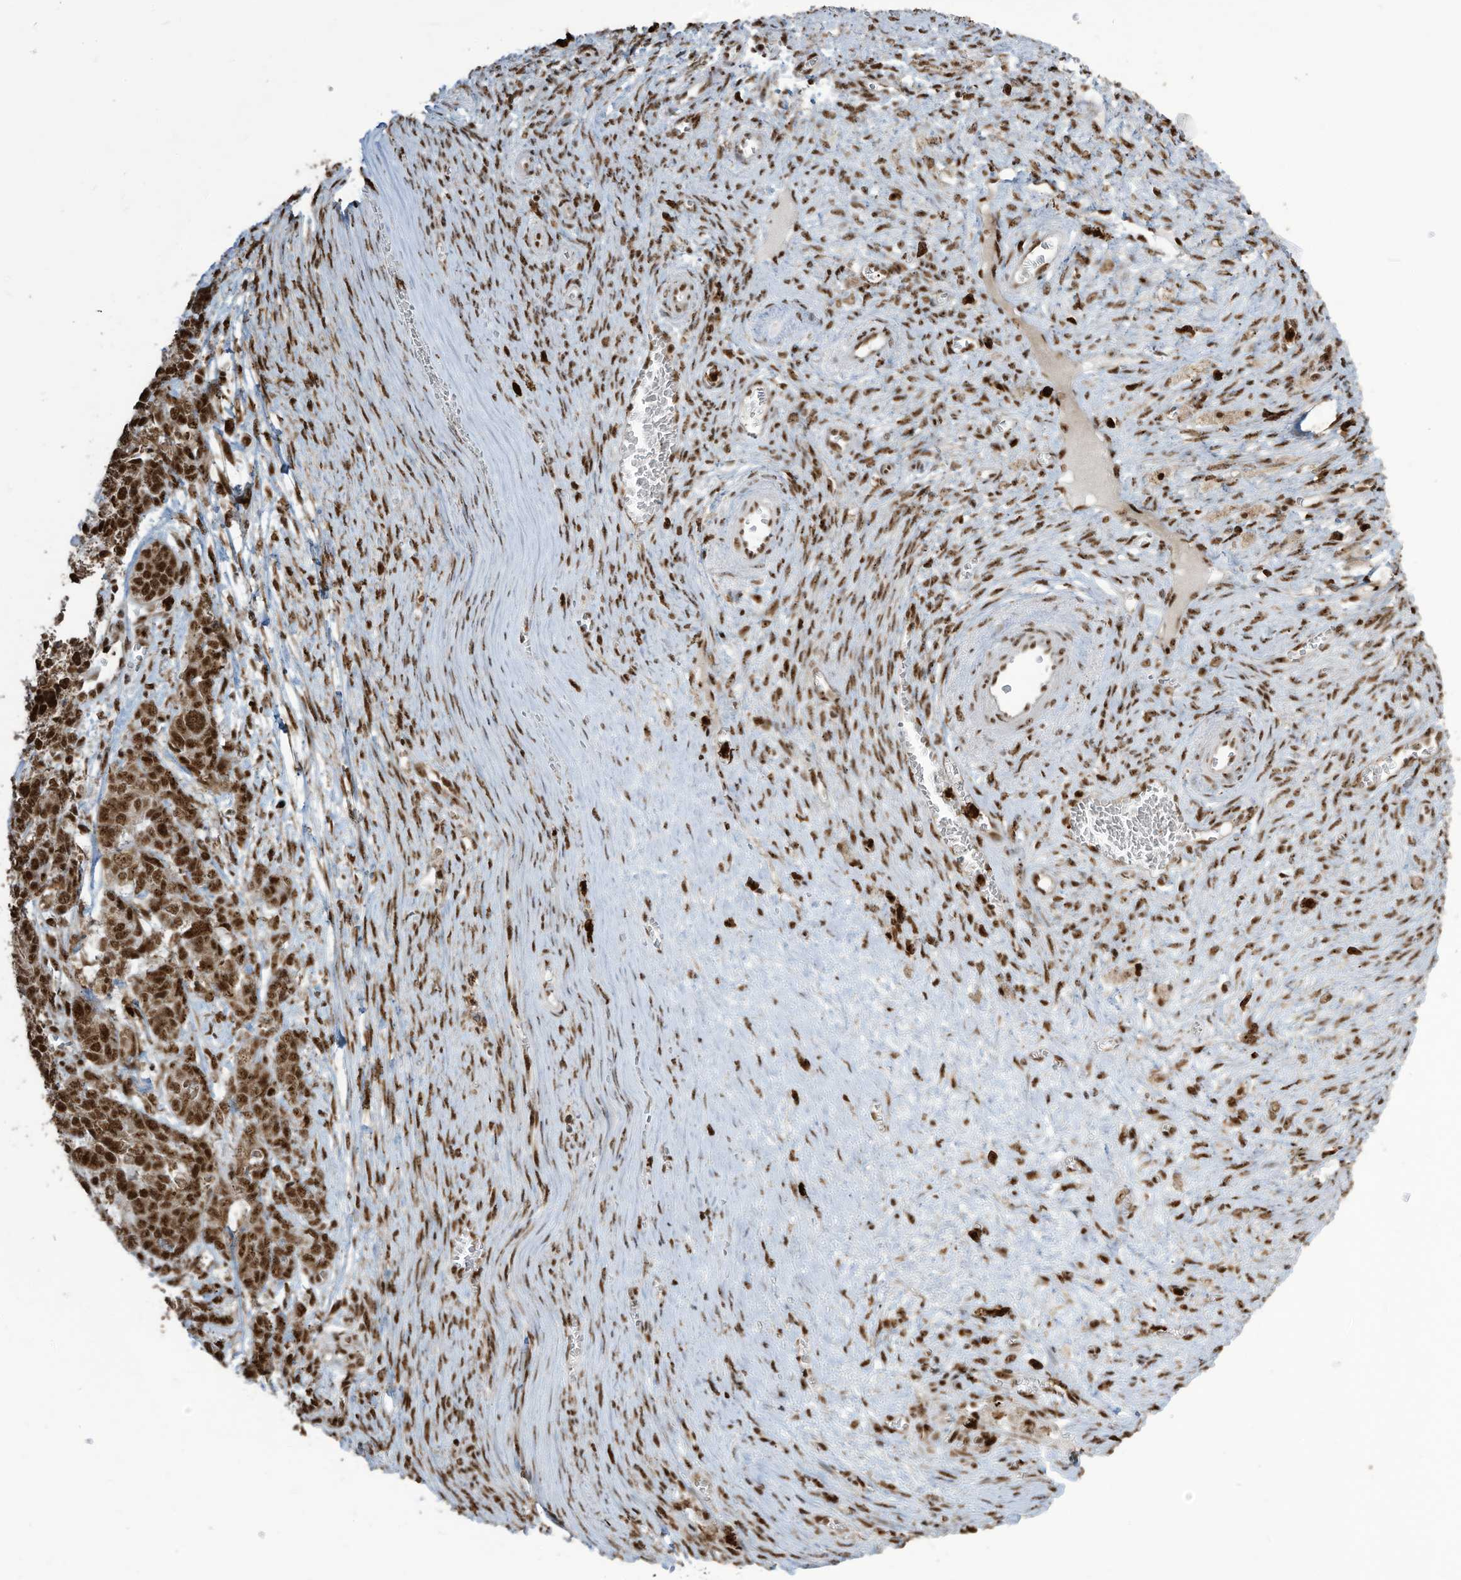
{"staining": {"intensity": "strong", "quantity": ">75%", "location": "nuclear"}, "tissue": "ovarian cancer", "cell_type": "Tumor cells", "image_type": "cancer", "snomed": [{"axis": "morphology", "description": "Cystadenocarcinoma, serous, NOS"}, {"axis": "topography", "description": "Ovary"}], "caption": "High-power microscopy captured an immunohistochemistry photomicrograph of serous cystadenocarcinoma (ovarian), revealing strong nuclear staining in approximately >75% of tumor cells.", "gene": "LBH", "patient": {"sex": "female", "age": 44}}